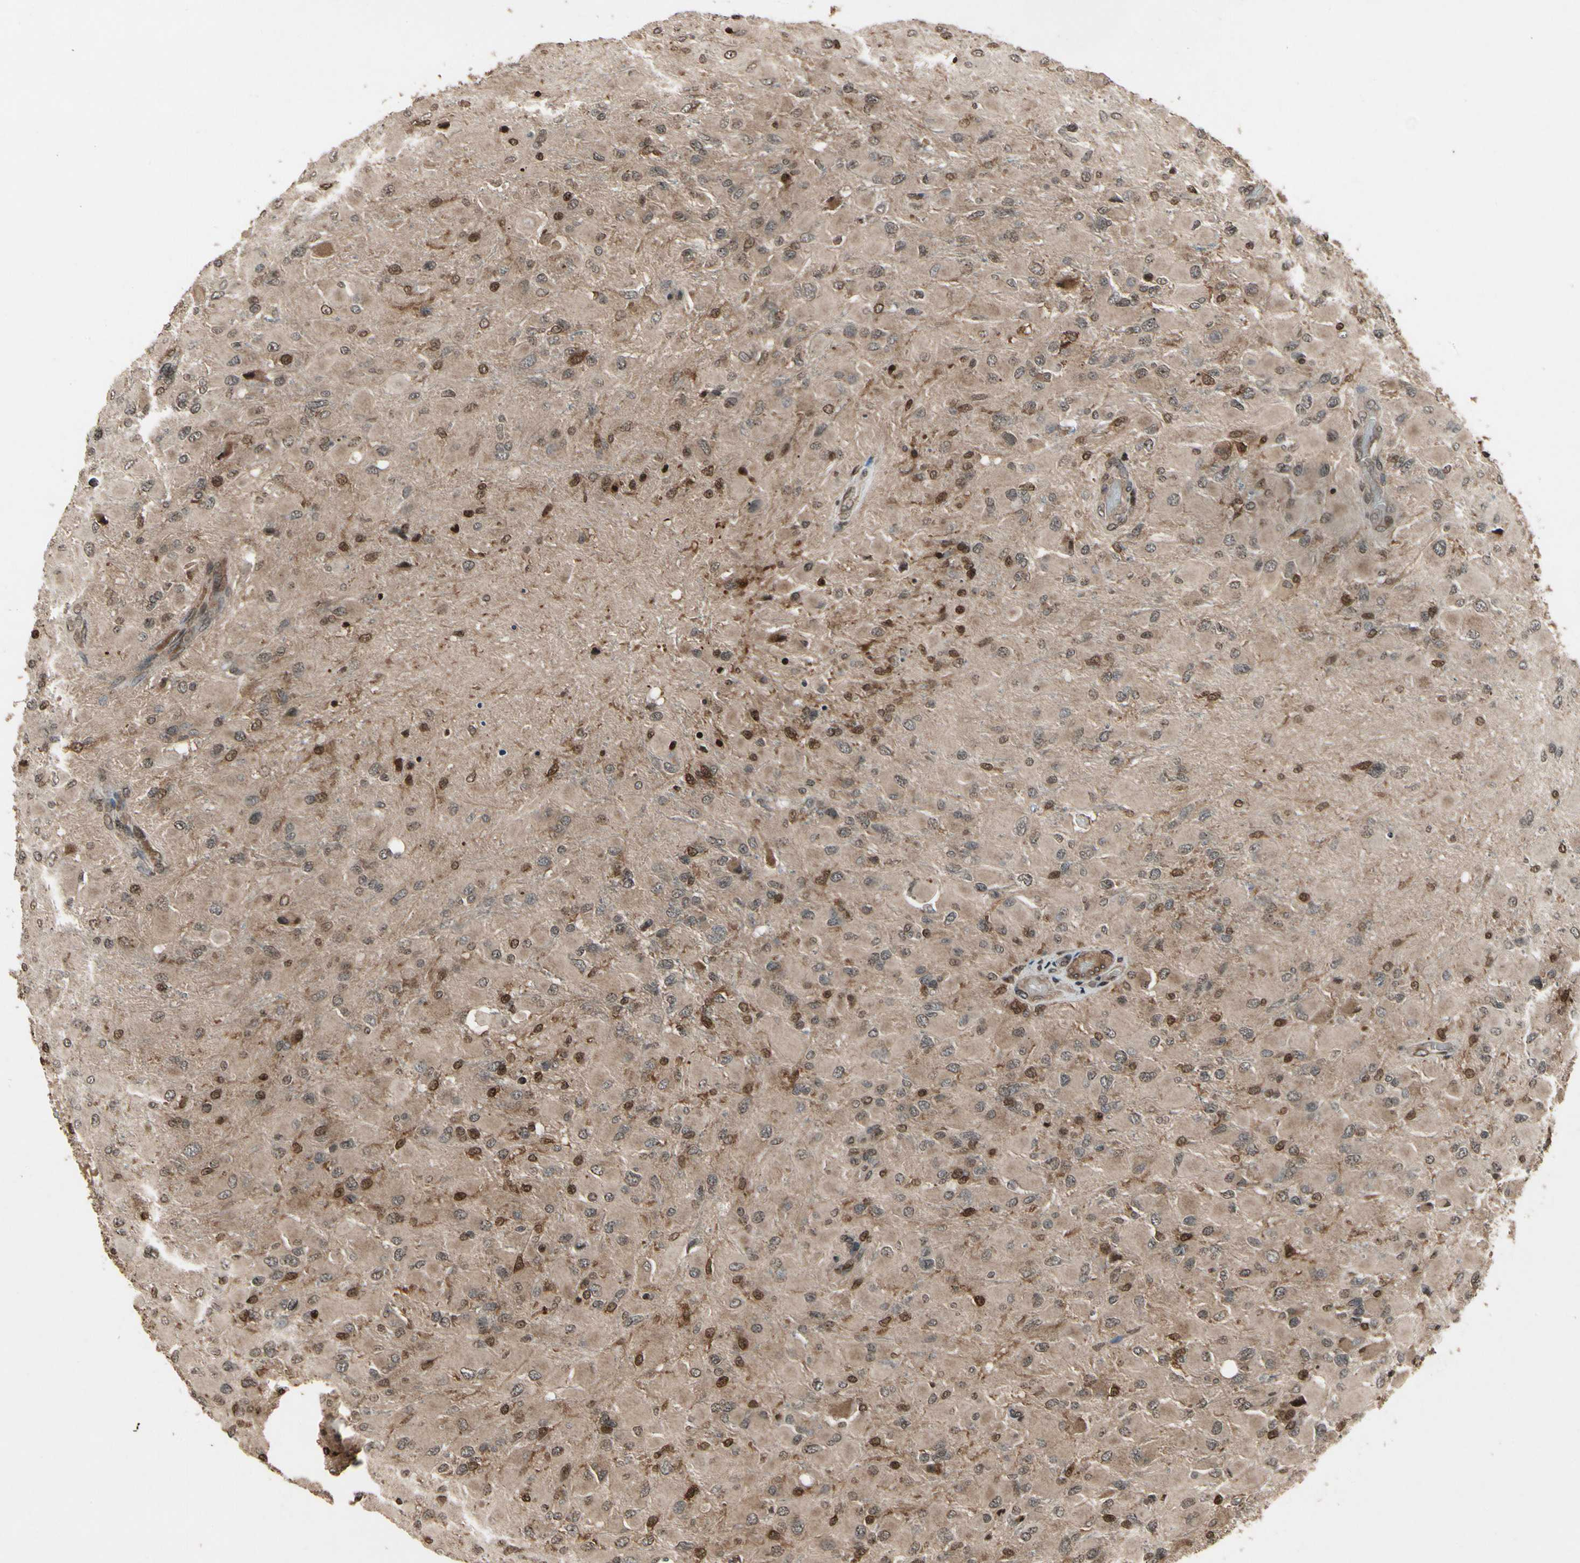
{"staining": {"intensity": "moderate", "quantity": ">75%", "location": "cytoplasmic/membranous,nuclear"}, "tissue": "glioma", "cell_type": "Tumor cells", "image_type": "cancer", "snomed": [{"axis": "morphology", "description": "Glioma, malignant, High grade"}, {"axis": "topography", "description": "Cerebral cortex"}], "caption": "Protein expression analysis of glioma shows moderate cytoplasmic/membranous and nuclear expression in approximately >75% of tumor cells.", "gene": "GLRX", "patient": {"sex": "female", "age": 36}}